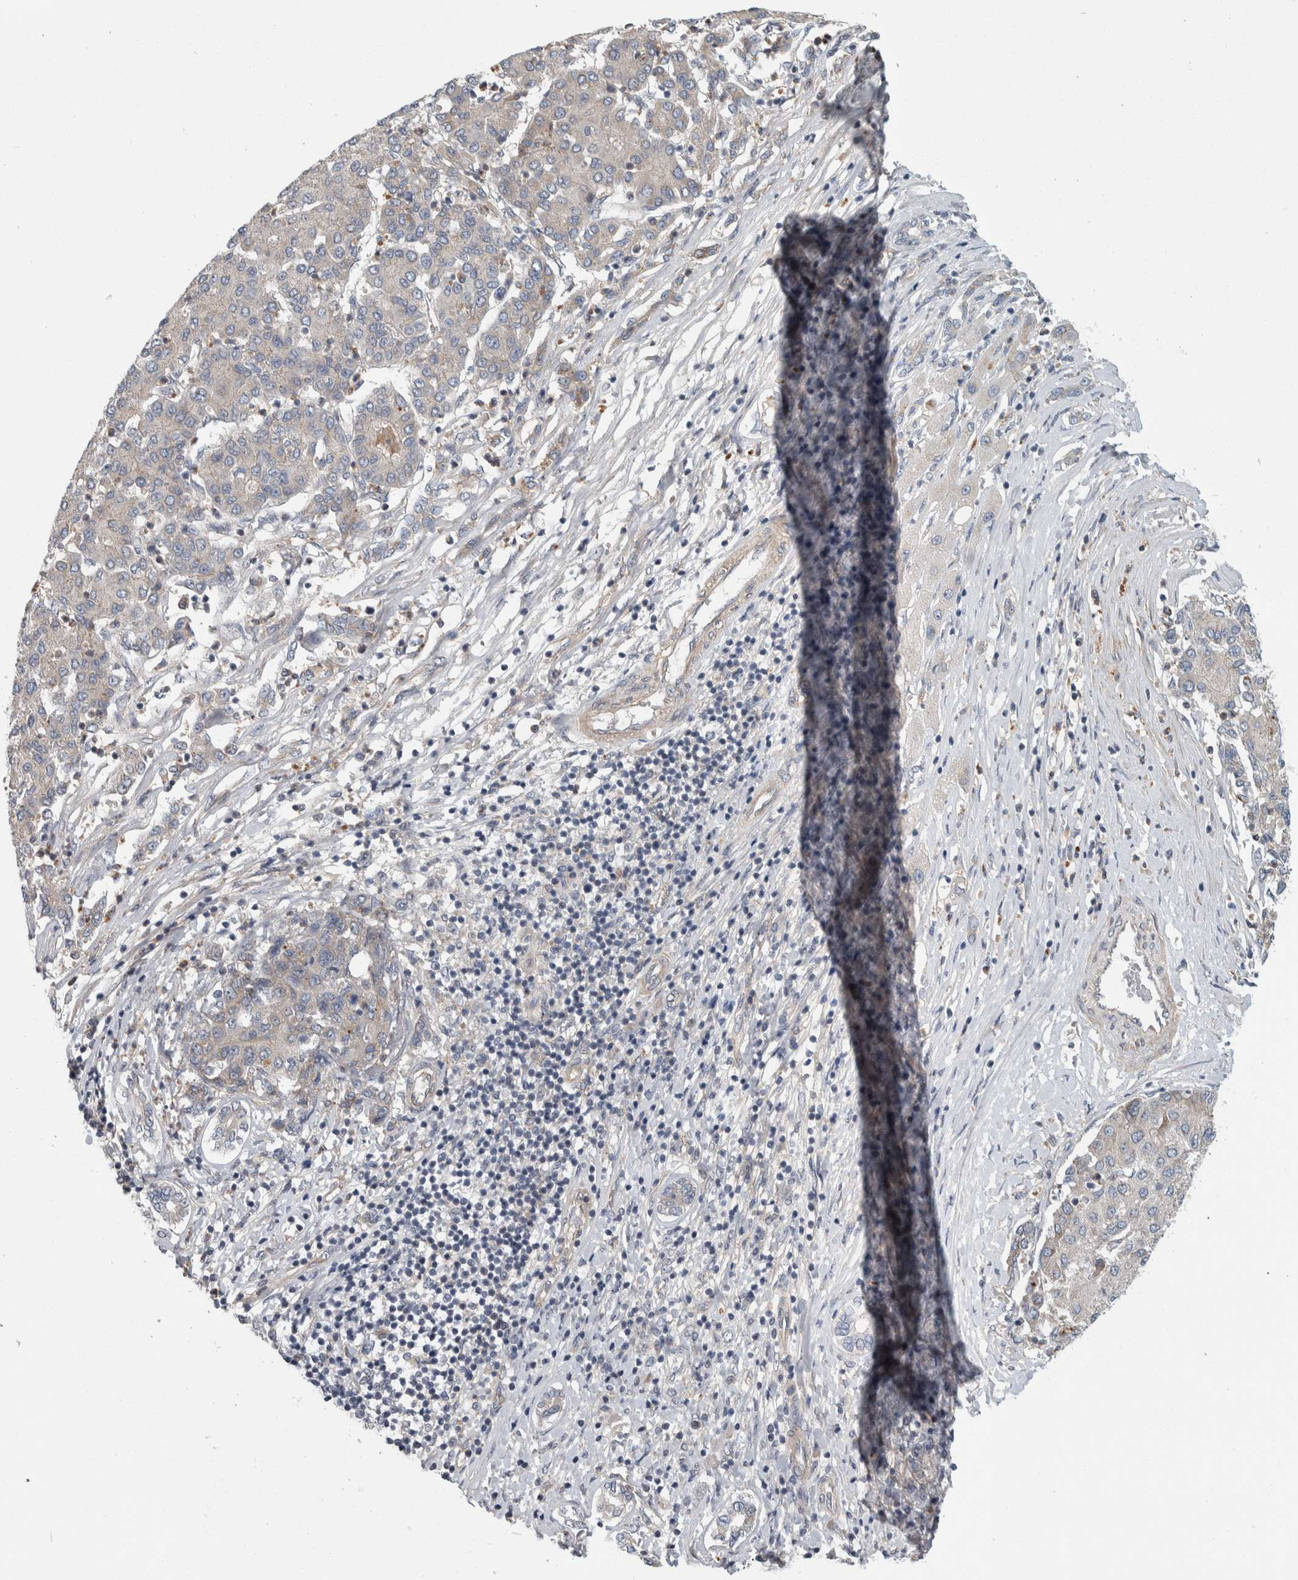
{"staining": {"intensity": "negative", "quantity": "none", "location": "none"}, "tissue": "liver cancer", "cell_type": "Tumor cells", "image_type": "cancer", "snomed": [{"axis": "morphology", "description": "Carcinoma, Hepatocellular, NOS"}, {"axis": "topography", "description": "Liver"}], "caption": "There is no significant expression in tumor cells of liver cancer.", "gene": "KCNJ3", "patient": {"sex": "male", "age": 65}}